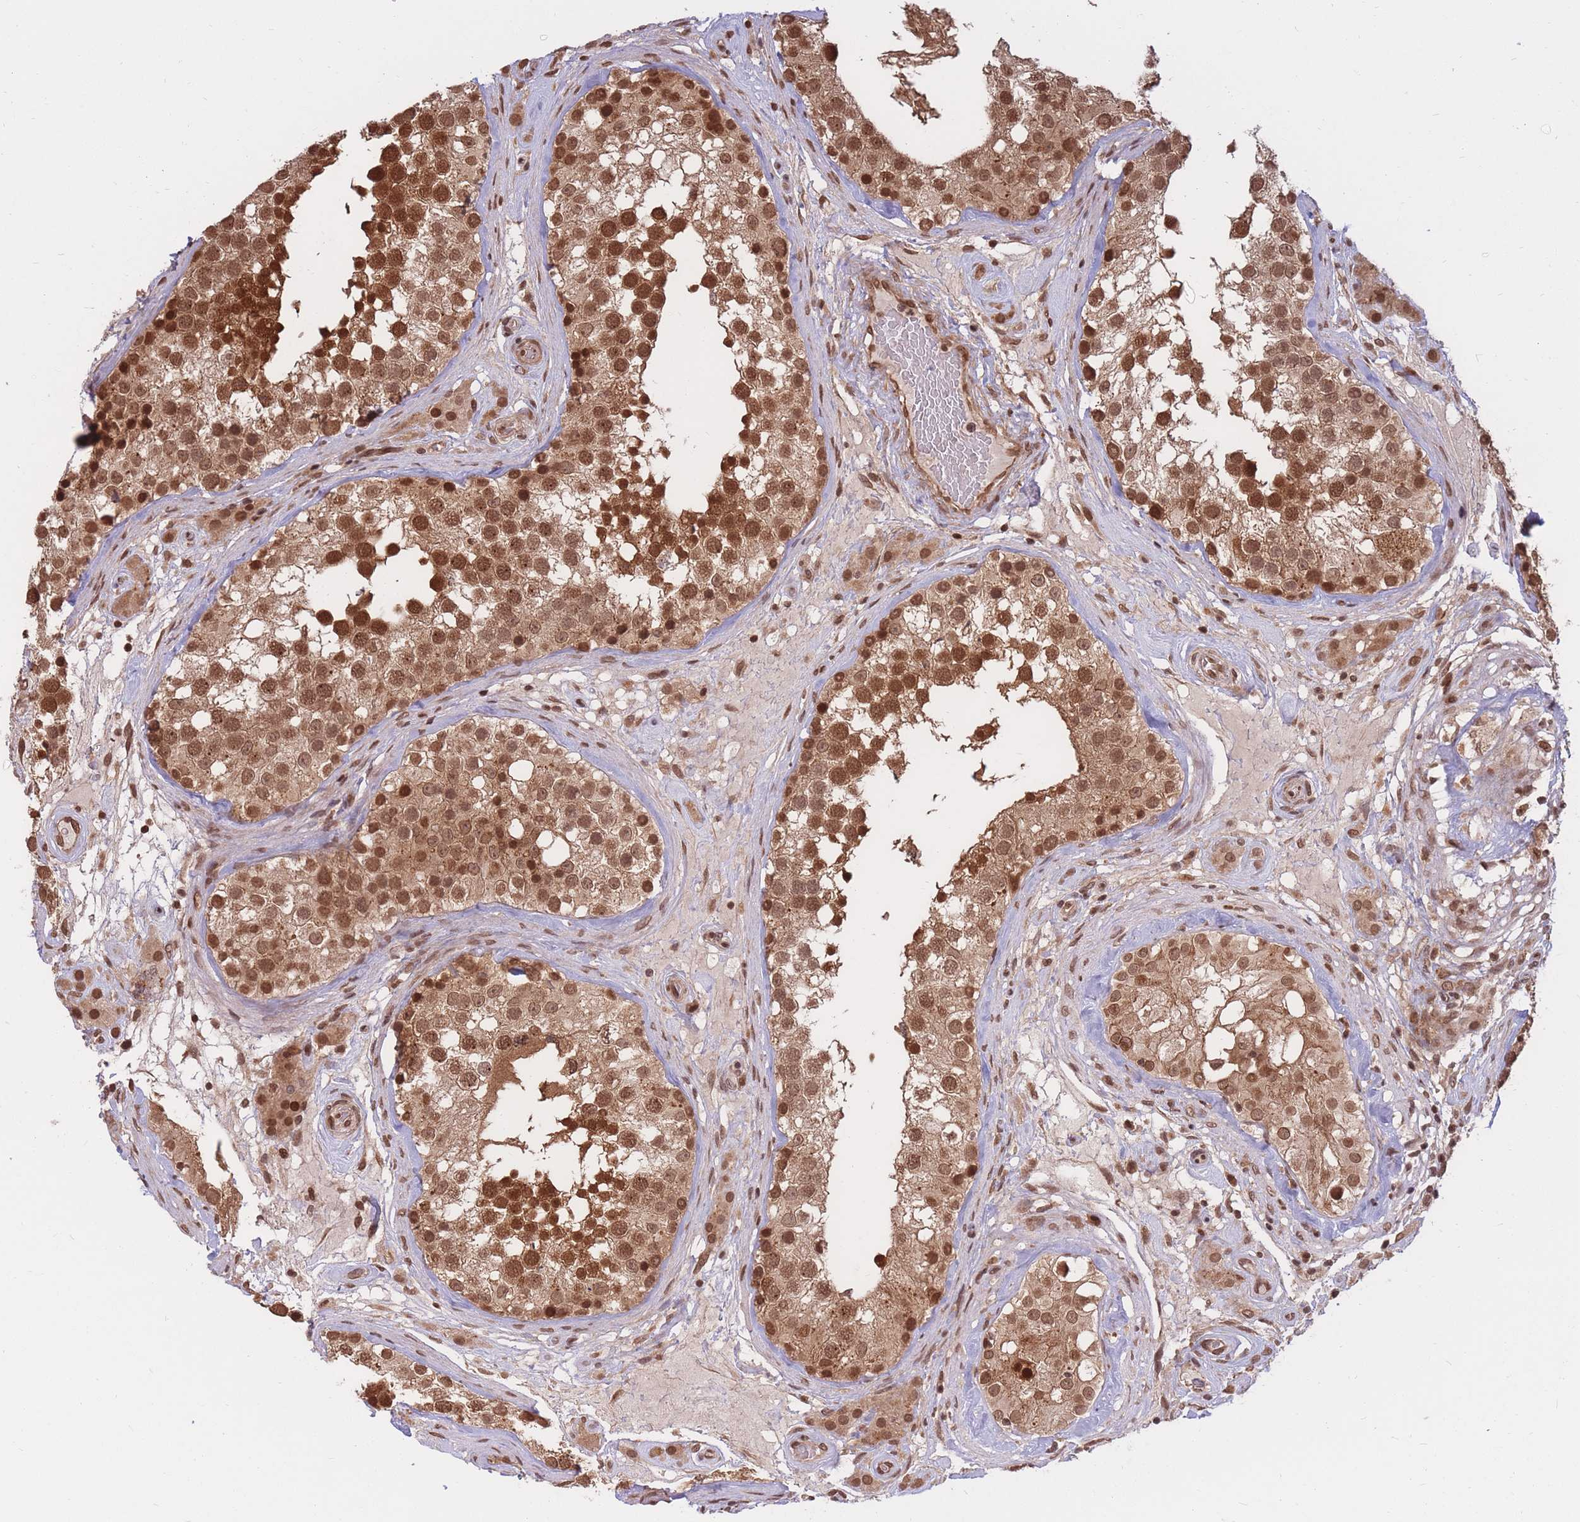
{"staining": {"intensity": "strong", "quantity": ">75%", "location": "cytoplasmic/membranous,nuclear"}, "tissue": "testis", "cell_type": "Cells in seminiferous ducts", "image_type": "normal", "snomed": [{"axis": "morphology", "description": "Normal tissue, NOS"}, {"axis": "topography", "description": "Testis"}], "caption": "Immunohistochemistry histopathology image of unremarkable testis: testis stained using immunohistochemistry (IHC) demonstrates high levels of strong protein expression localized specifically in the cytoplasmic/membranous,nuclear of cells in seminiferous ducts, appearing as a cytoplasmic/membranous,nuclear brown color.", "gene": "SRA1", "patient": {"sex": "male", "age": 46}}